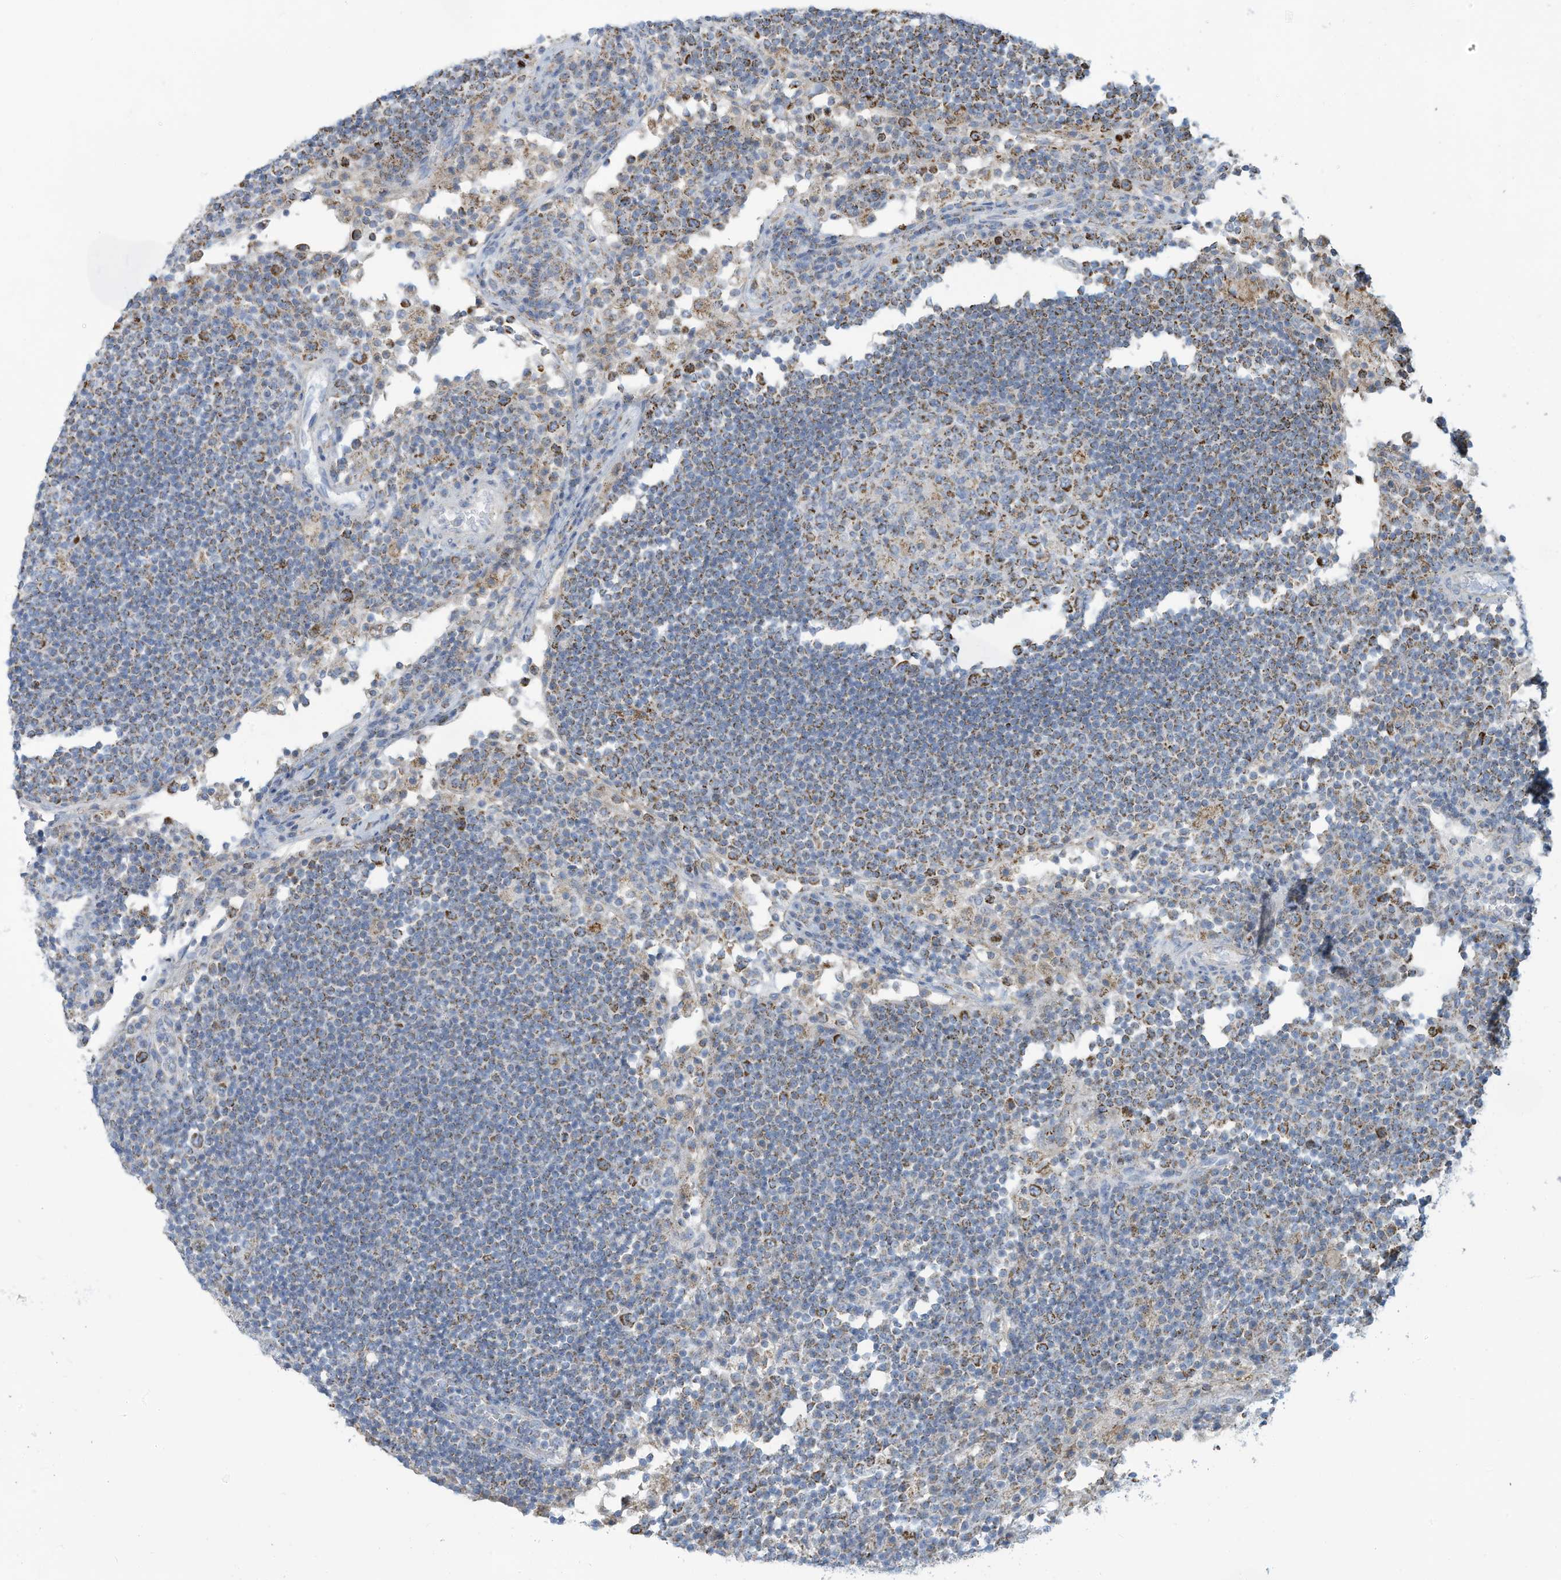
{"staining": {"intensity": "moderate", "quantity": "<25%", "location": "cytoplasmic/membranous"}, "tissue": "lymph node", "cell_type": "Germinal center cells", "image_type": "normal", "snomed": [{"axis": "morphology", "description": "Normal tissue, NOS"}, {"axis": "topography", "description": "Lymph node"}], "caption": "Human lymph node stained with a brown dye displays moderate cytoplasmic/membranous positive staining in approximately <25% of germinal center cells.", "gene": "NLN", "patient": {"sex": "female", "age": 53}}